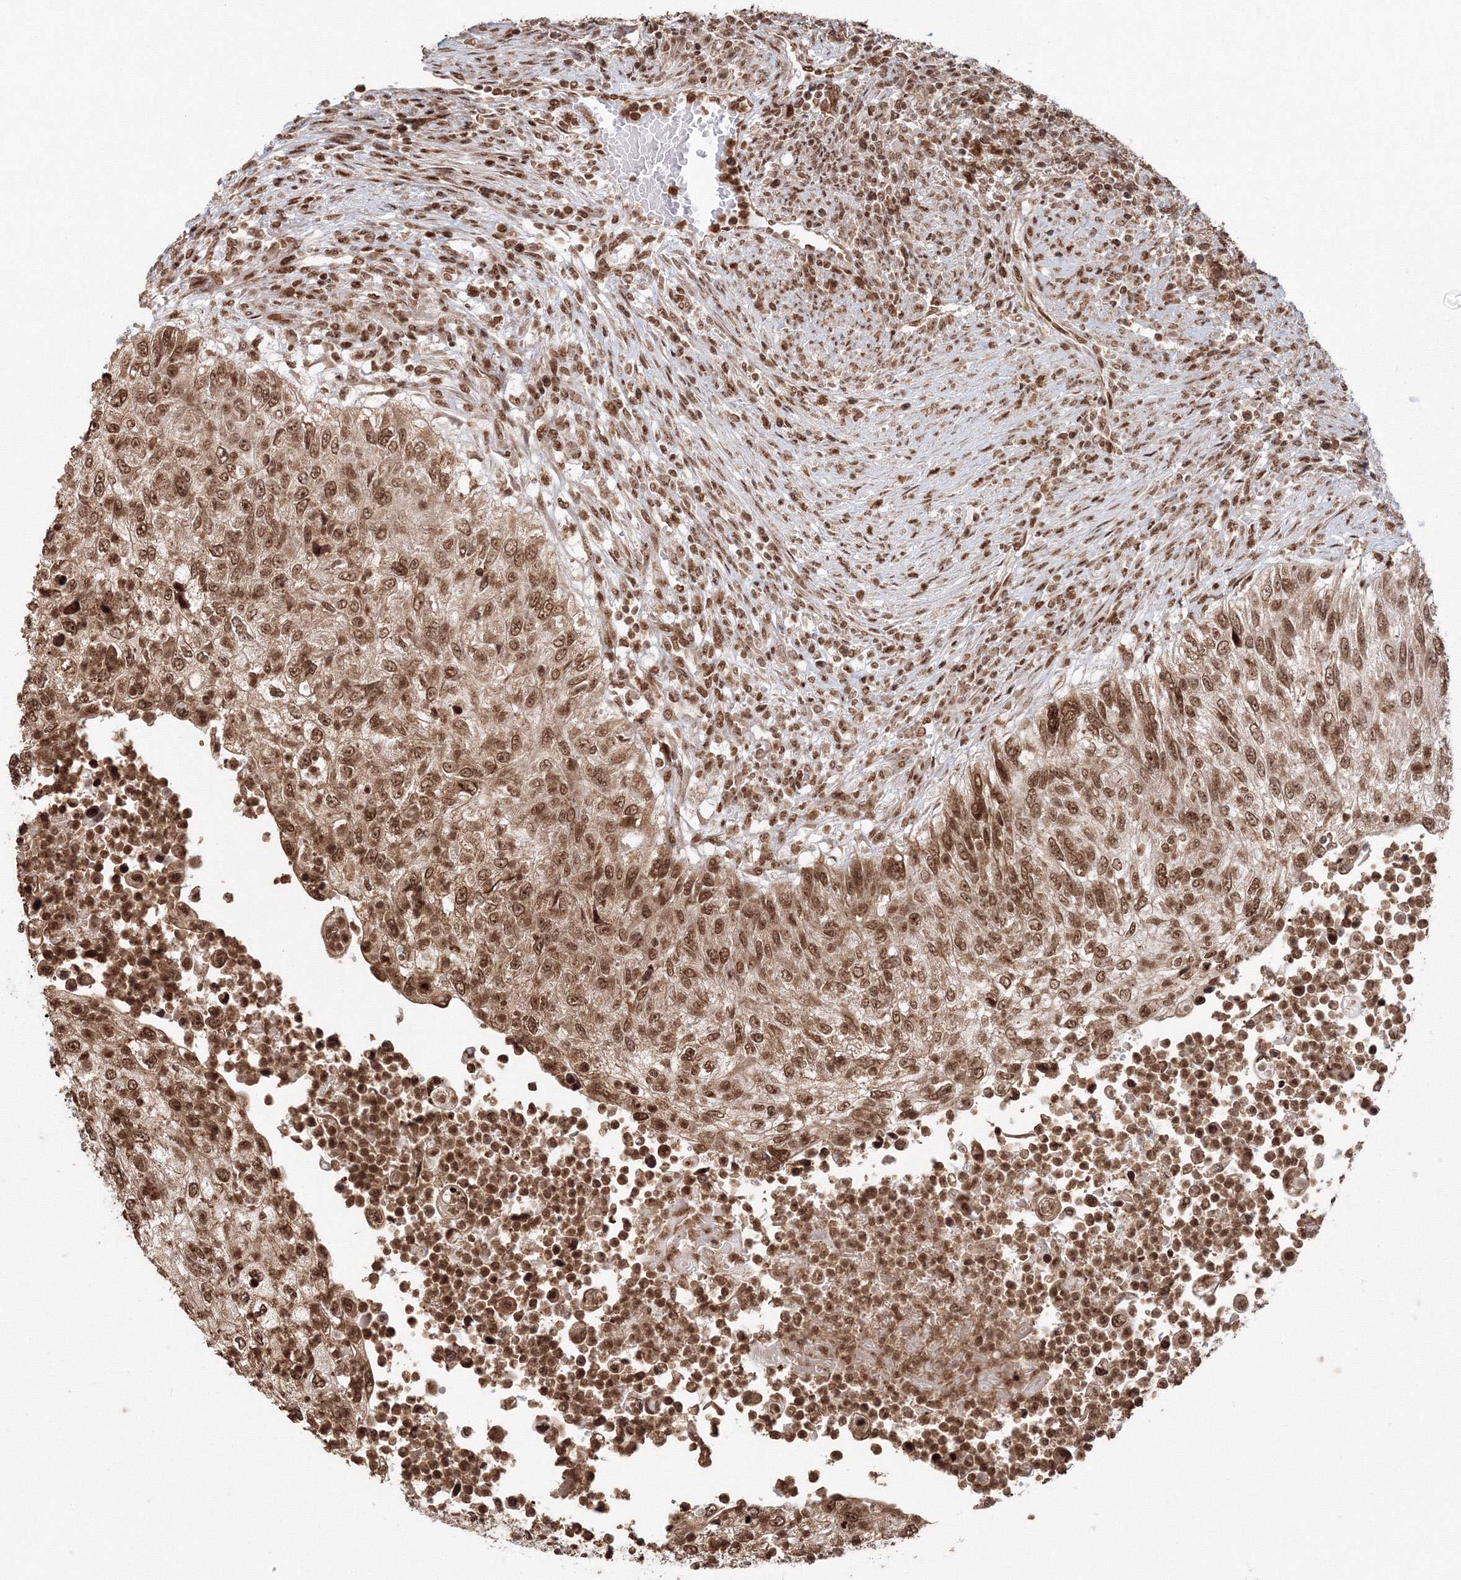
{"staining": {"intensity": "moderate", "quantity": ">75%", "location": "nuclear"}, "tissue": "urothelial cancer", "cell_type": "Tumor cells", "image_type": "cancer", "snomed": [{"axis": "morphology", "description": "Urothelial carcinoma, High grade"}, {"axis": "topography", "description": "Urinary bladder"}], "caption": "Protein expression analysis of urothelial cancer reveals moderate nuclear staining in approximately >75% of tumor cells.", "gene": "KIF20A", "patient": {"sex": "female", "age": 60}}